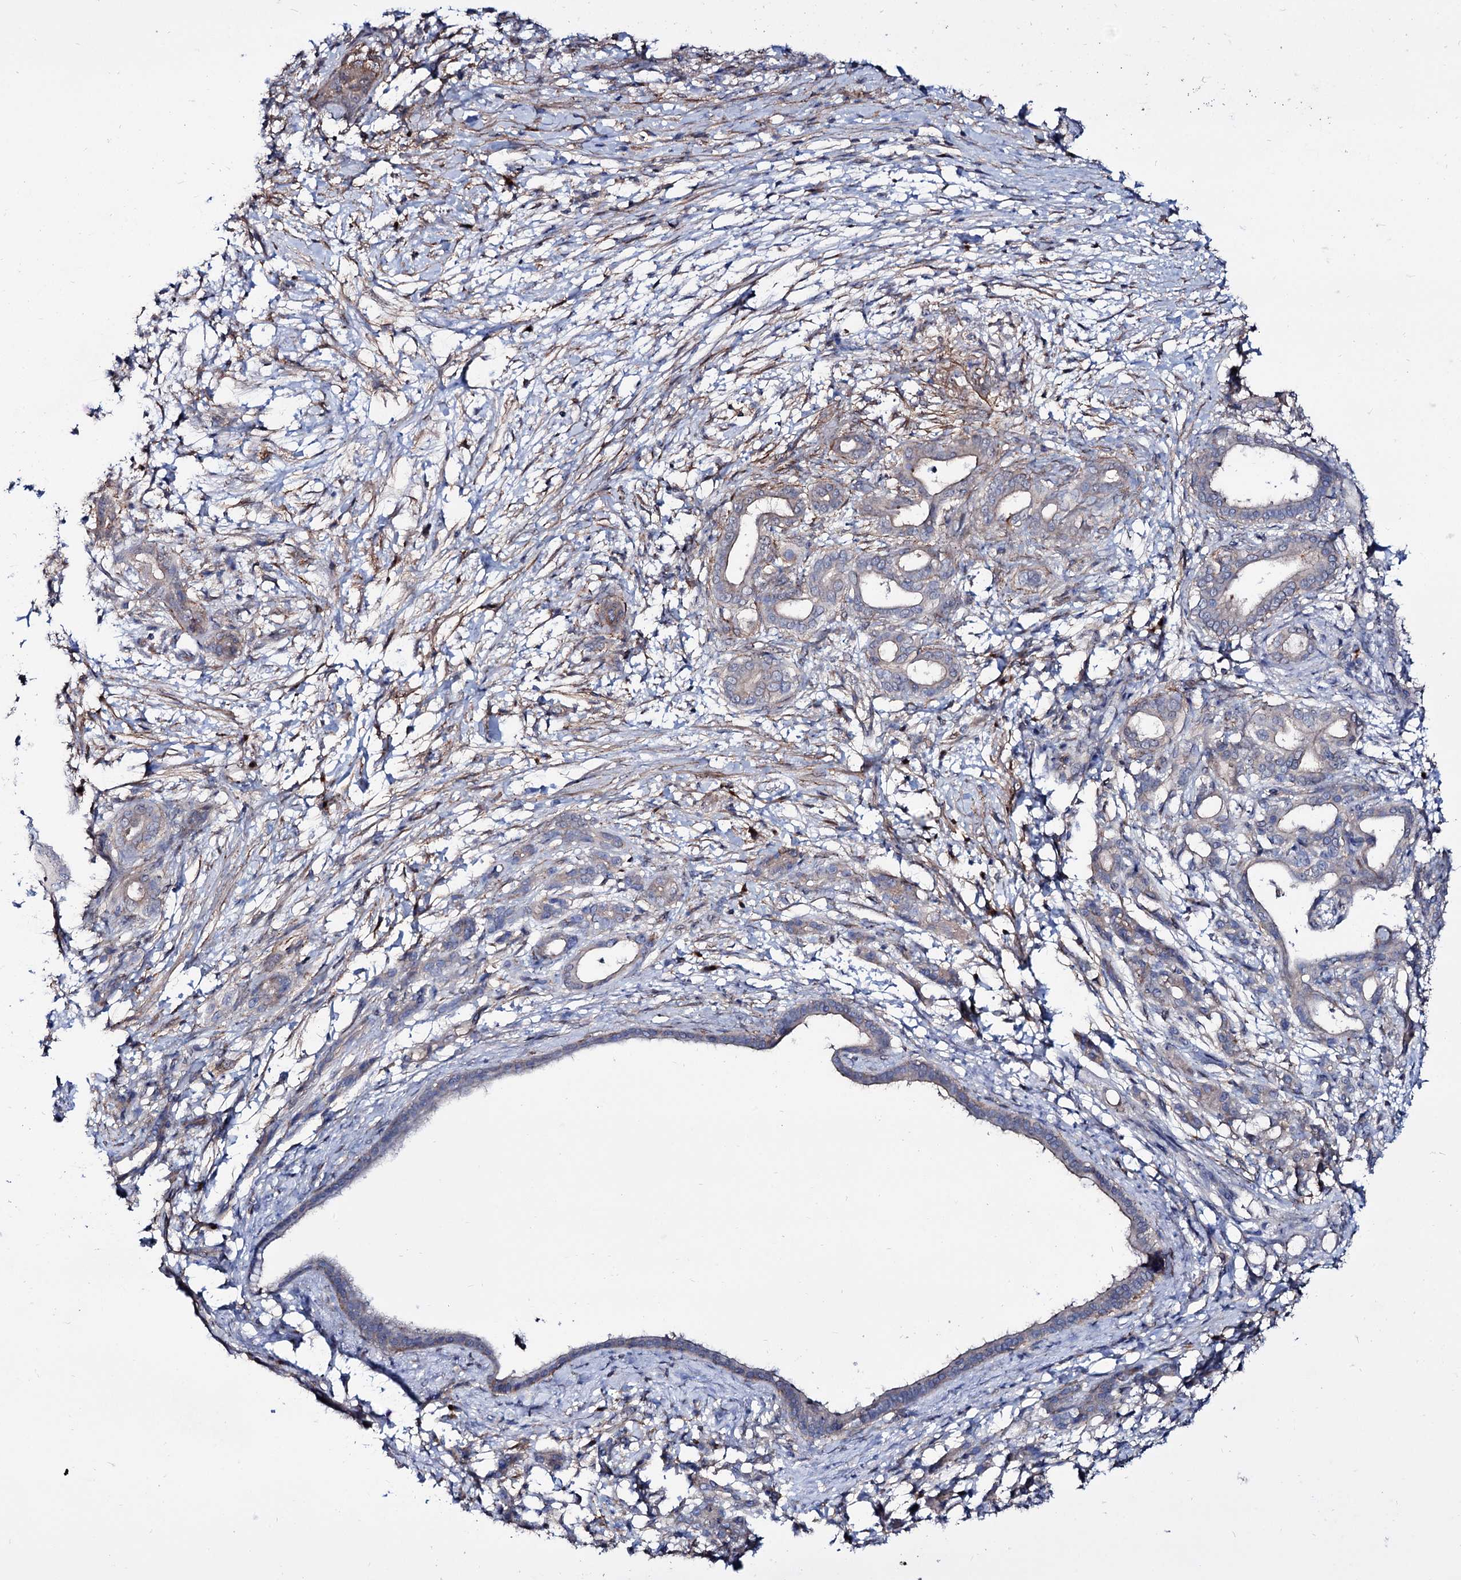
{"staining": {"intensity": "weak", "quantity": "25%-75%", "location": "cytoplasmic/membranous"}, "tissue": "pancreatic cancer", "cell_type": "Tumor cells", "image_type": "cancer", "snomed": [{"axis": "morphology", "description": "Adenocarcinoma, NOS"}, {"axis": "topography", "description": "Pancreas"}], "caption": "Brown immunohistochemical staining in pancreatic cancer demonstrates weak cytoplasmic/membranous expression in approximately 25%-75% of tumor cells.", "gene": "SEC24A", "patient": {"sex": "female", "age": 55}}